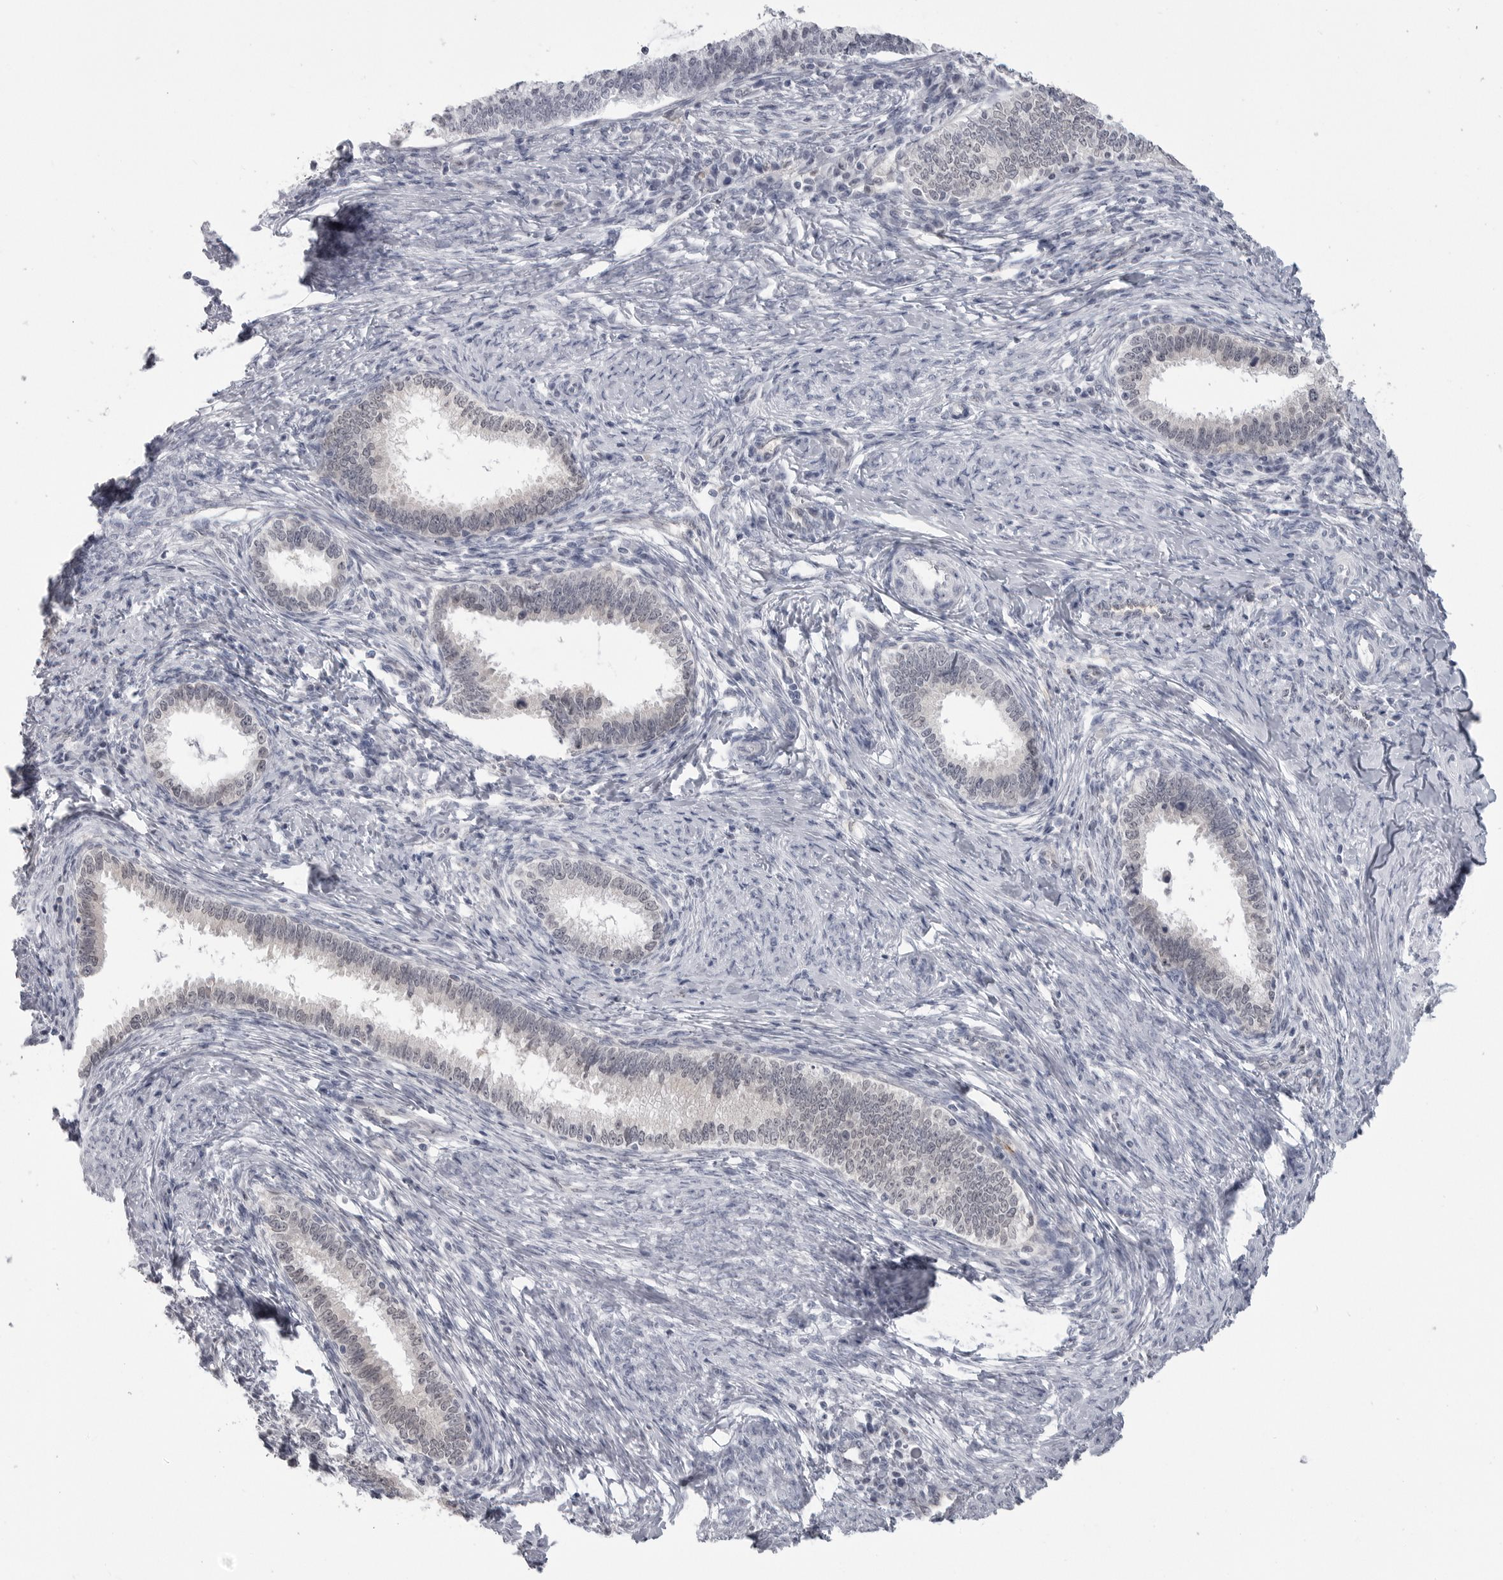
{"staining": {"intensity": "negative", "quantity": "none", "location": "none"}, "tissue": "cervical cancer", "cell_type": "Tumor cells", "image_type": "cancer", "snomed": [{"axis": "morphology", "description": "Adenocarcinoma, NOS"}, {"axis": "topography", "description": "Cervix"}], "caption": "Human cervical cancer (adenocarcinoma) stained for a protein using immunohistochemistry demonstrates no expression in tumor cells.", "gene": "PNPO", "patient": {"sex": "female", "age": 36}}